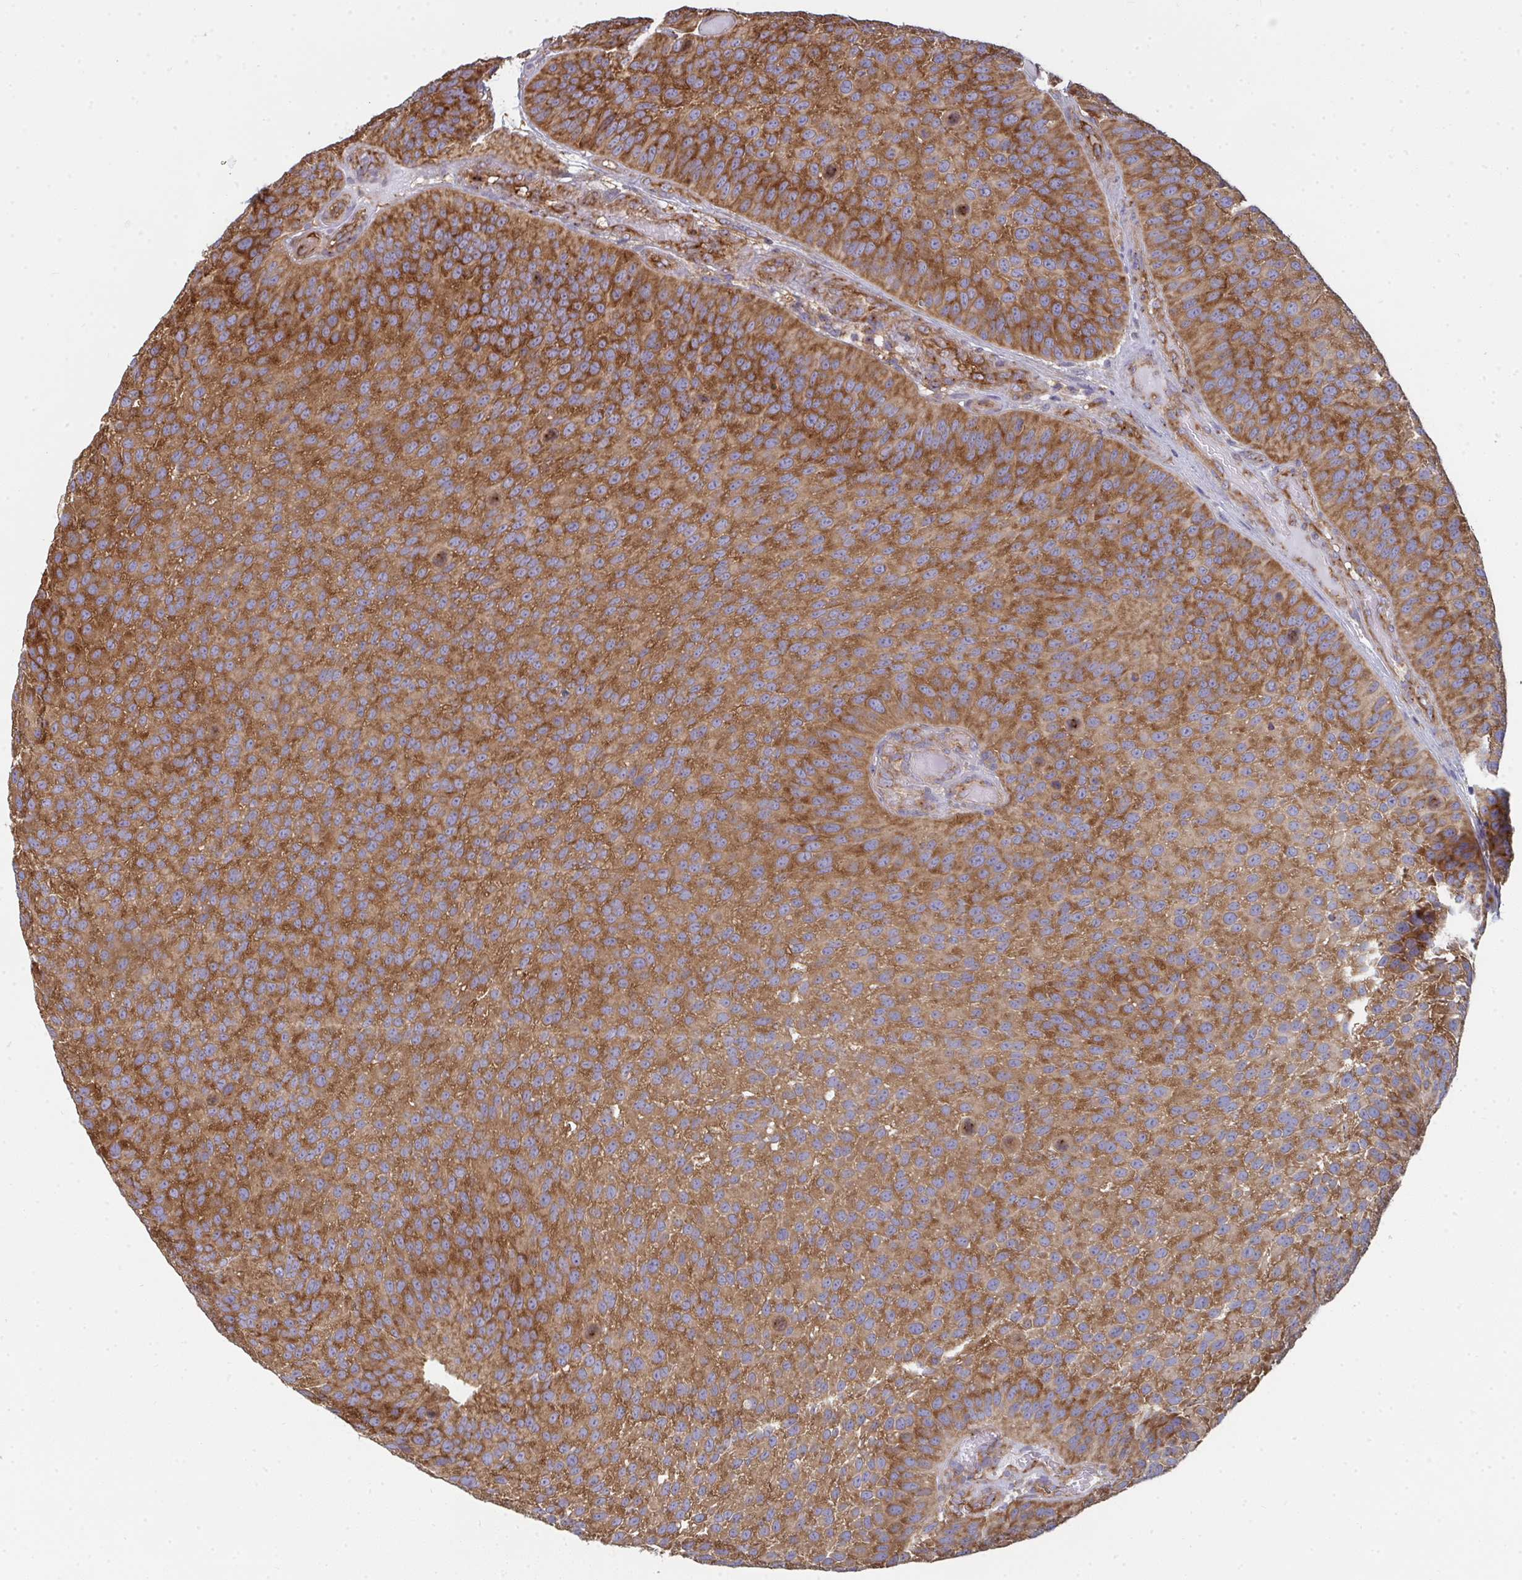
{"staining": {"intensity": "strong", "quantity": ">75%", "location": "cytoplasmic/membranous"}, "tissue": "urothelial cancer", "cell_type": "Tumor cells", "image_type": "cancer", "snomed": [{"axis": "morphology", "description": "Urothelial carcinoma, Low grade"}, {"axis": "topography", "description": "Urinary bladder"}], "caption": "Urothelial carcinoma (low-grade) tissue exhibits strong cytoplasmic/membranous staining in approximately >75% of tumor cells, visualized by immunohistochemistry.", "gene": "DYNC1I2", "patient": {"sex": "male", "age": 76}}